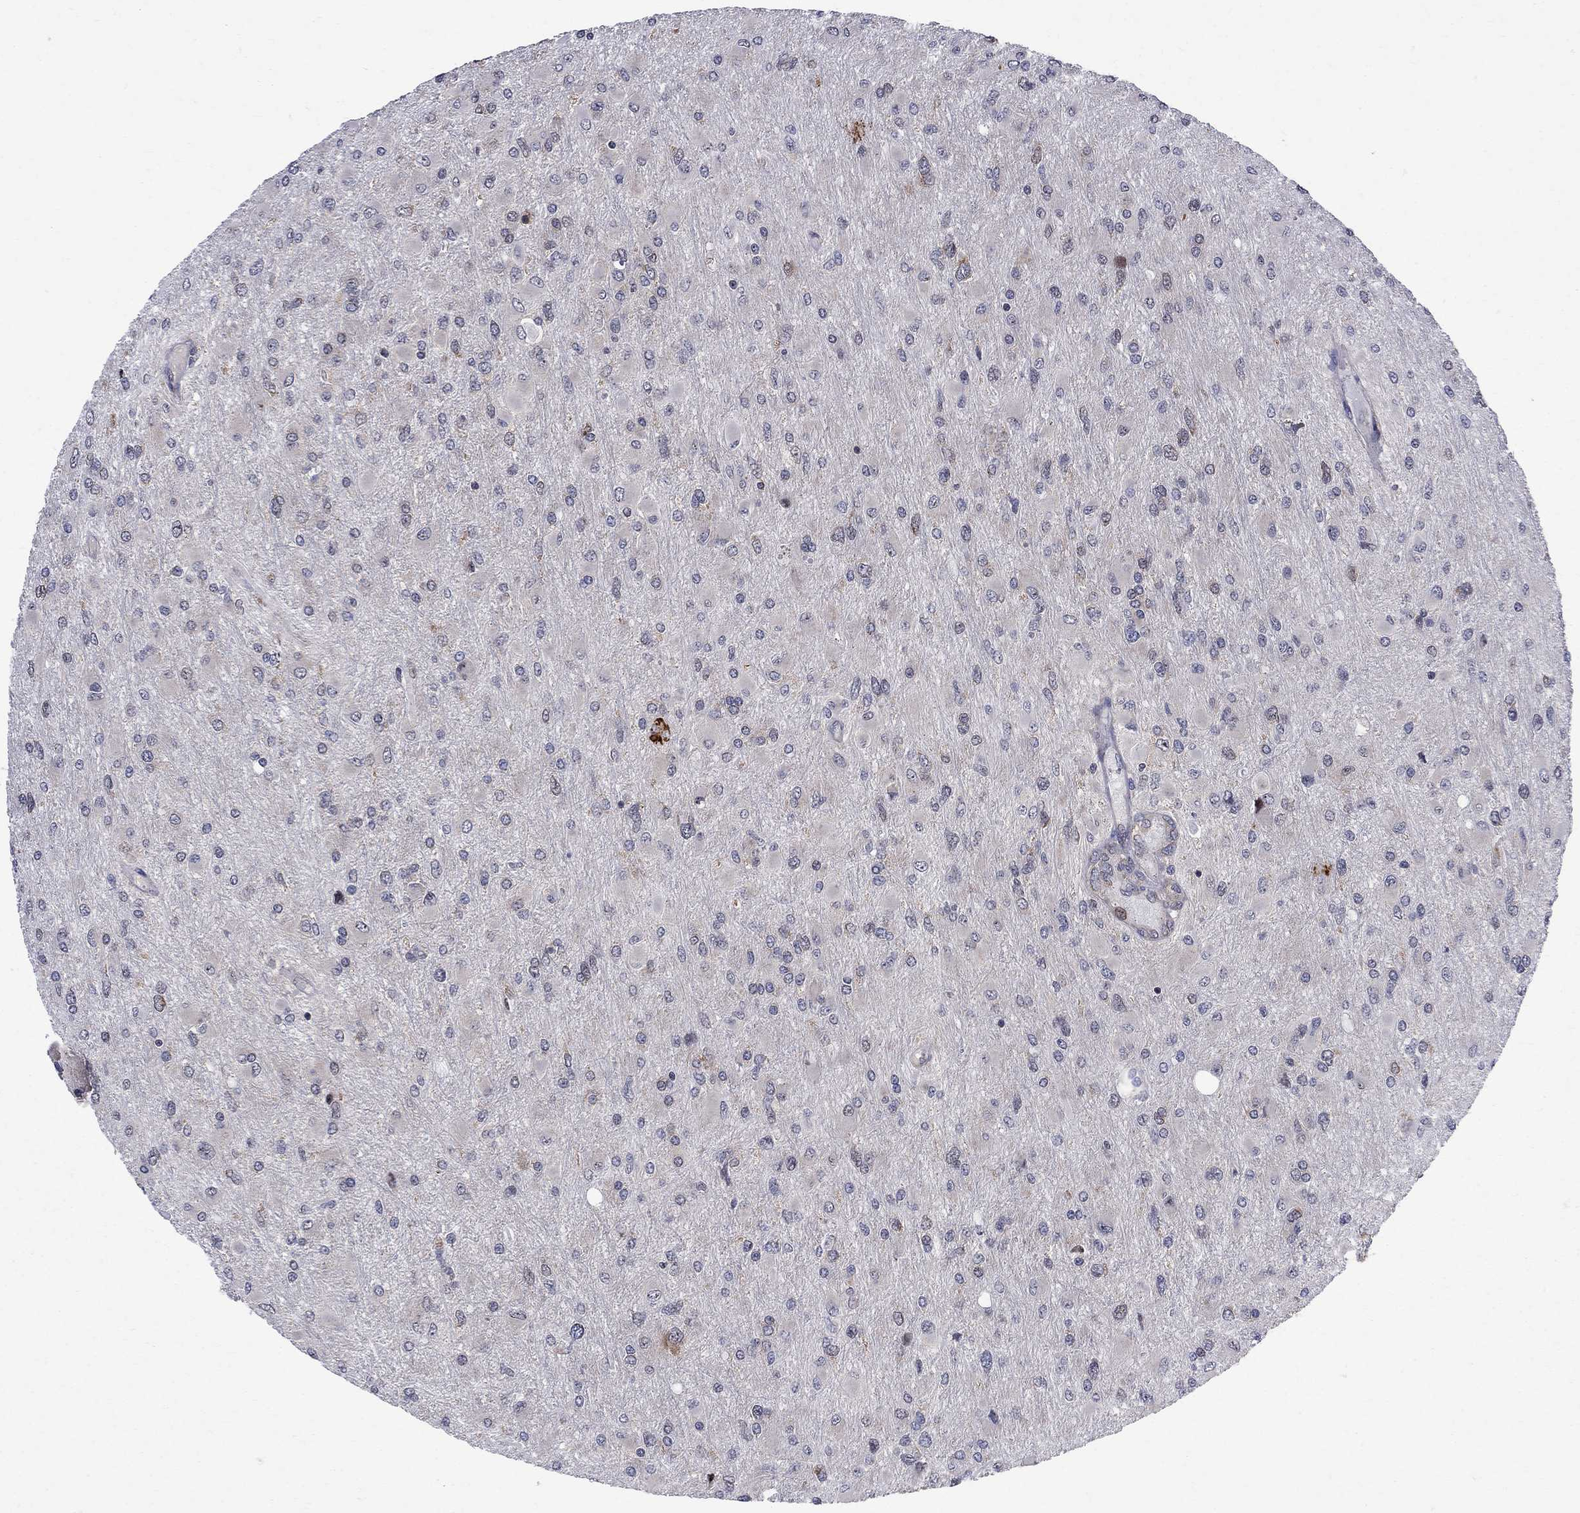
{"staining": {"intensity": "negative", "quantity": "none", "location": "none"}, "tissue": "glioma", "cell_type": "Tumor cells", "image_type": "cancer", "snomed": [{"axis": "morphology", "description": "Glioma, malignant, High grade"}, {"axis": "topography", "description": "Cerebral cortex"}], "caption": "Human glioma stained for a protein using IHC demonstrates no expression in tumor cells.", "gene": "CNOT11", "patient": {"sex": "female", "age": 36}}